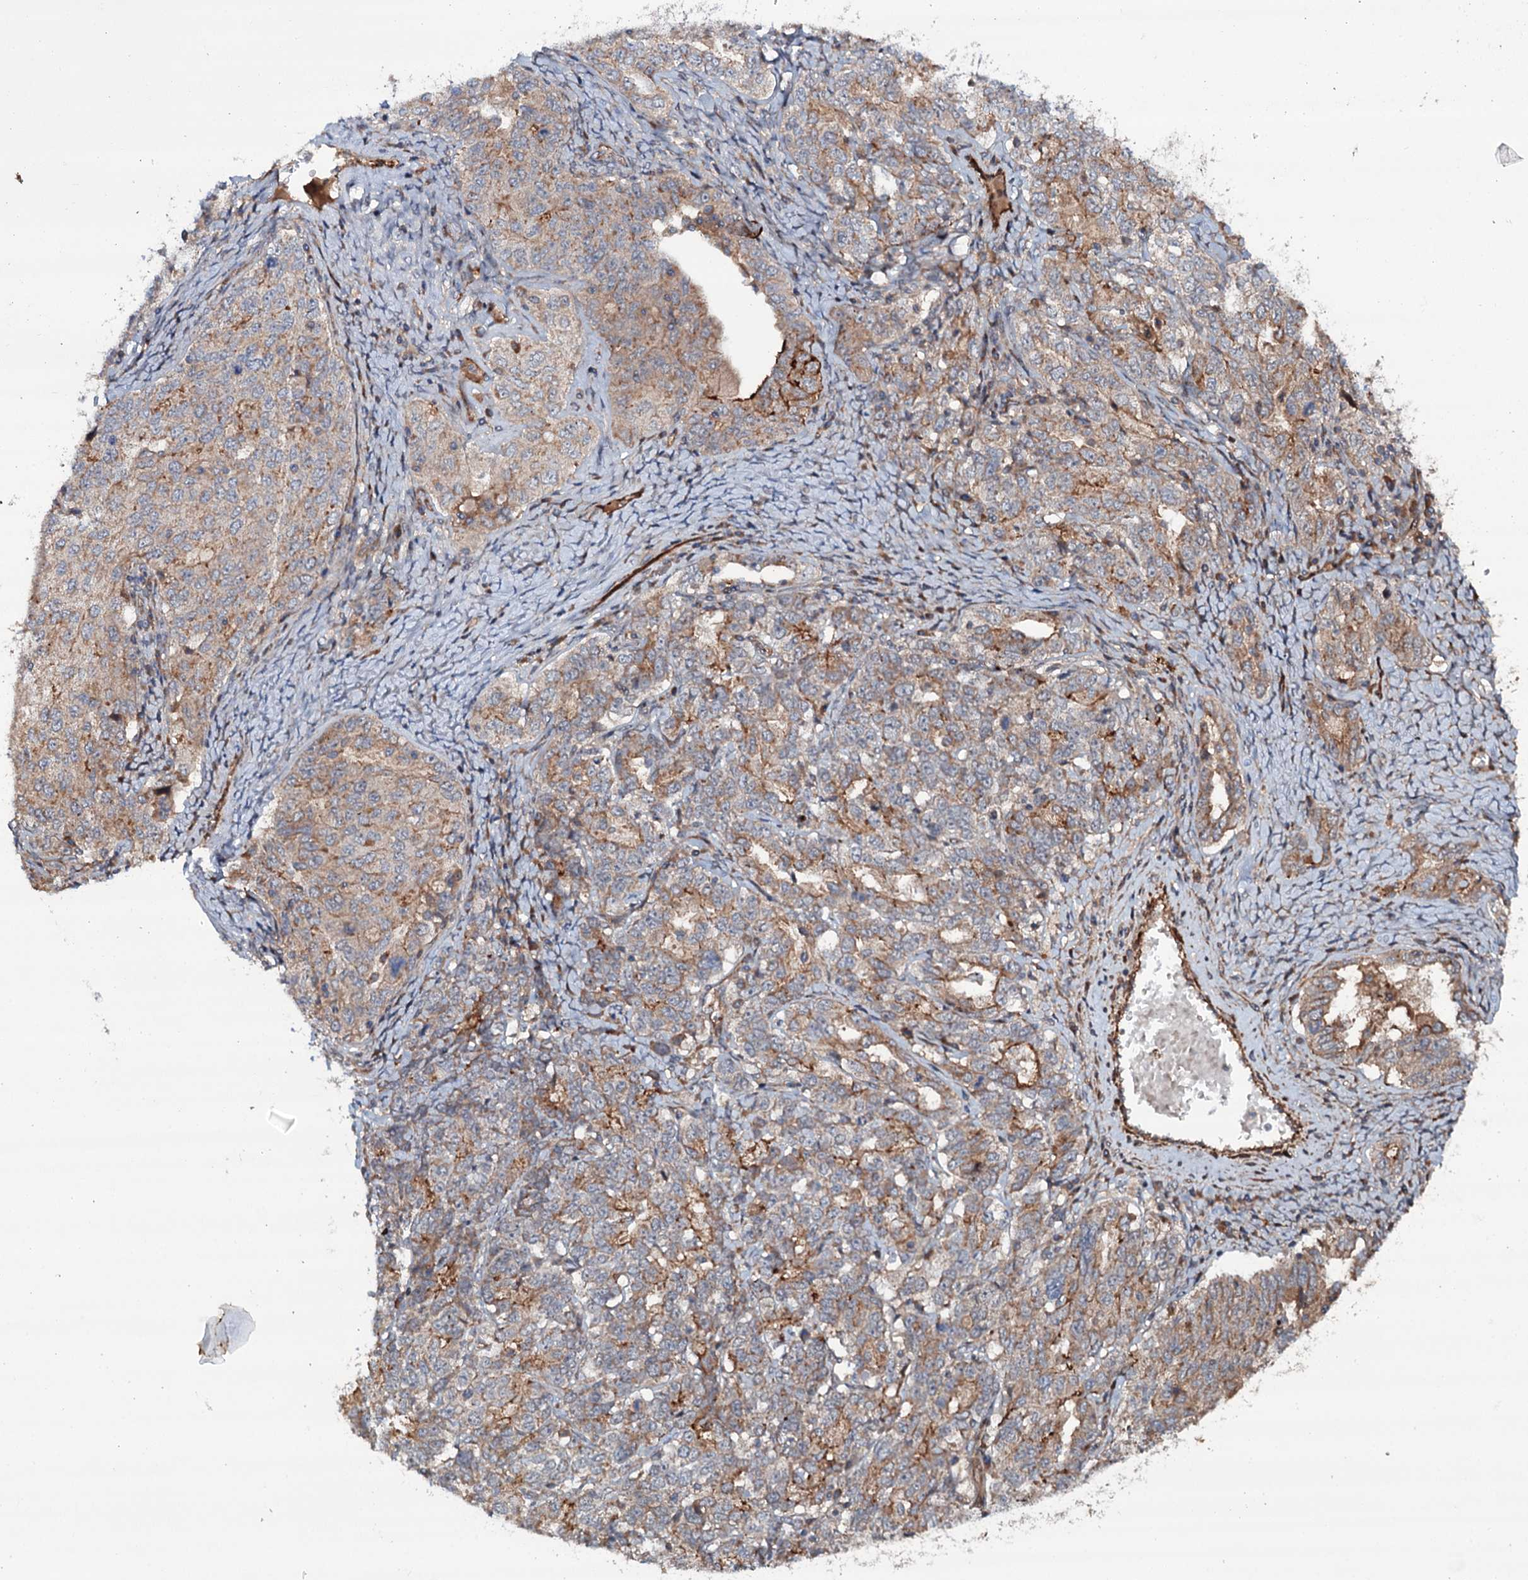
{"staining": {"intensity": "moderate", "quantity": "<25%", "location": "cytoplasmic/membranous"}, "tissue": "ovarian cancer", "cell_type": "Tumor cells", "image_type": "cancer", "snomed": [{"axis": "morphology", "description": "Carcinoma, endometroid"}, {"axis": "topography", "description": "Ovary"}], "caption": "IHC (DAB (3,3'-diaminobenzidine)) staining of endometroid carcinoma (ovarian) demonstrates moderate cytoplasmic/membranous protein expression in about <25% of tumor cells.", "gene": "ADGRG4", "patient": {"sex": "female", "age": 62}}